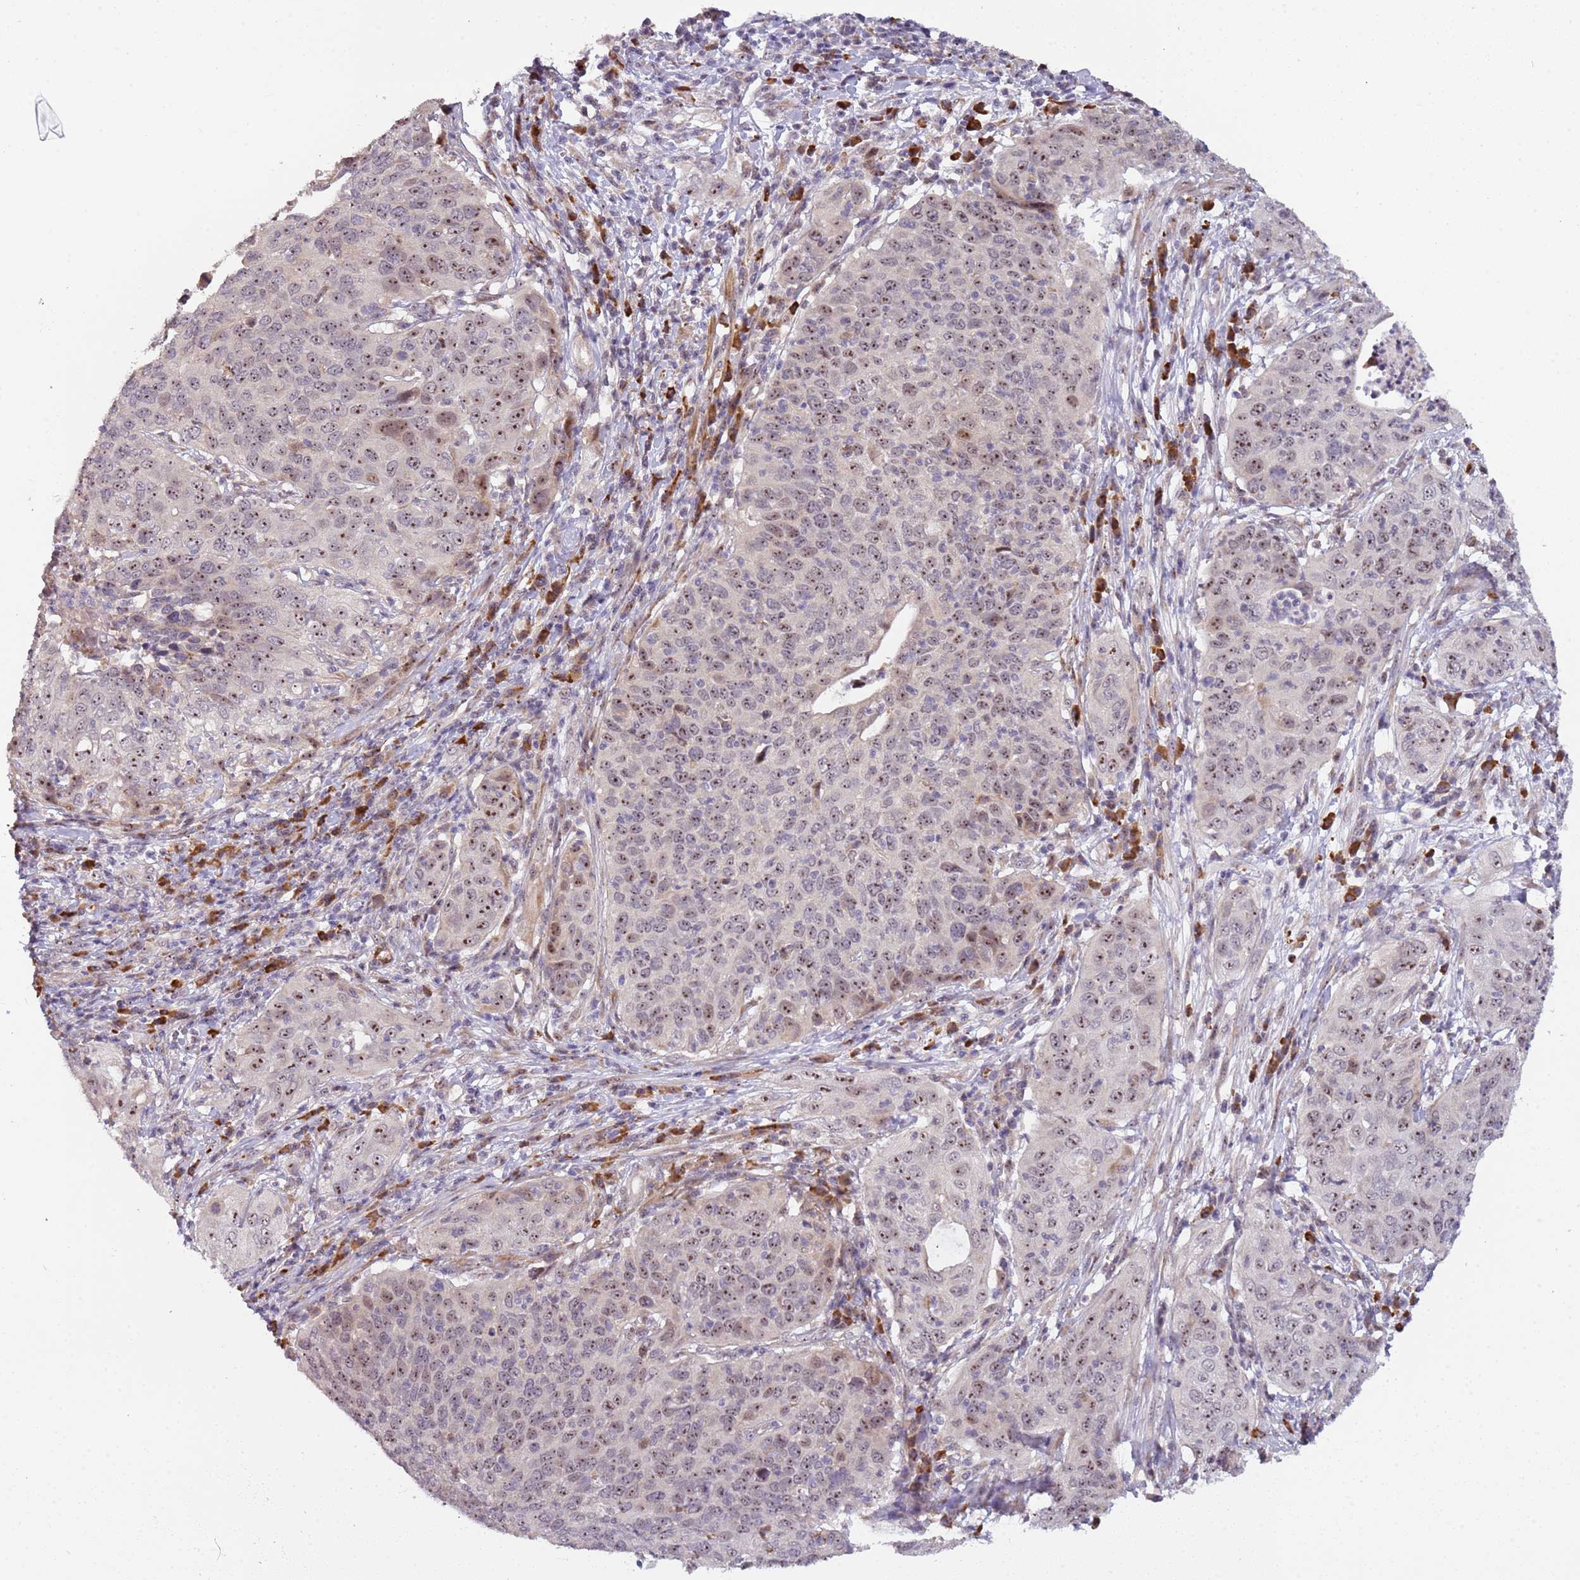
{"staining": {"intensity": "moderate", "quantity": ">75%", "location": "nuclear"}, "tissue": "cervical cancer", "cell_type": "Tumor cells", "image_type": "cancer", "snomed": [{"axis": "morphology", "description": "Squamous cell carcinoma, NOS"}, {"axis": "topography", "description": "Cervix"}], "caption": "IHC micrograph of neoplastic tissue: squamous cell carcinoma (cervical) stained using IHC exhibits medium levels of moderate protein expression localized specifically in the nuclear of tumor cells, appearing as a nuclear brown color.", "gene": "UCMA", "patient": {"sex": "female", "age": 36}}